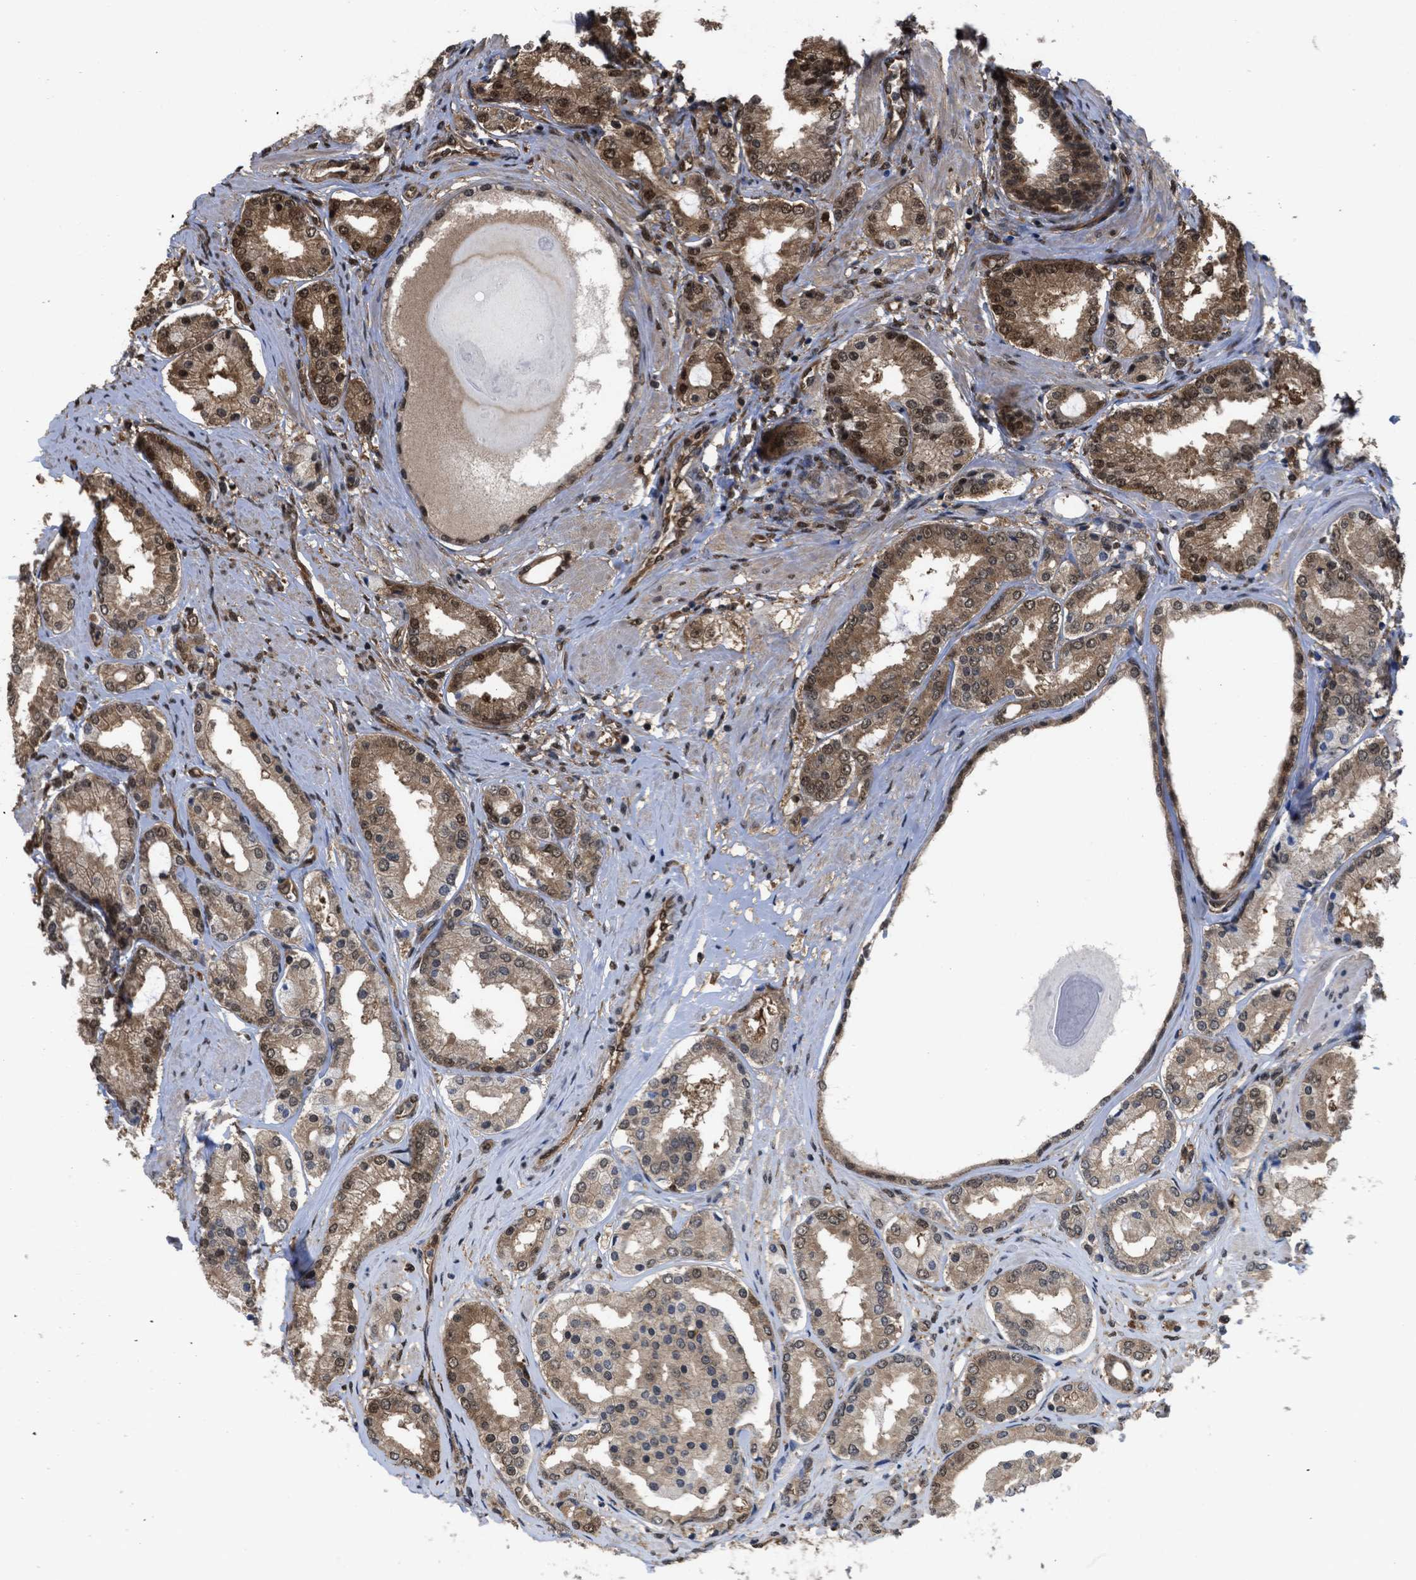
{"staining": {"intensity": "strong", "quantity": "25%-75%", "location": "cytoplasmic/membranous,nuclear"}, "tissue": "prostate cancer", "cell_type": "Tumor cells", "image_type": "cancer", "snomed": [{"axis": "morphology", "description": "Adenocarcinoma, Low grade"}, {"axis": "topography", "description": "Prostate"}], "caption": "Low-grade adenocarcinoma (prostate) stained with immunohistochemistry (IHC) exhibits strong cytoplasmic/membranous and nuclear positivity in about 25%-75% of tumor cells.", "gene": "YWHAG", "patient": {"sex": "male", "age": 63}}